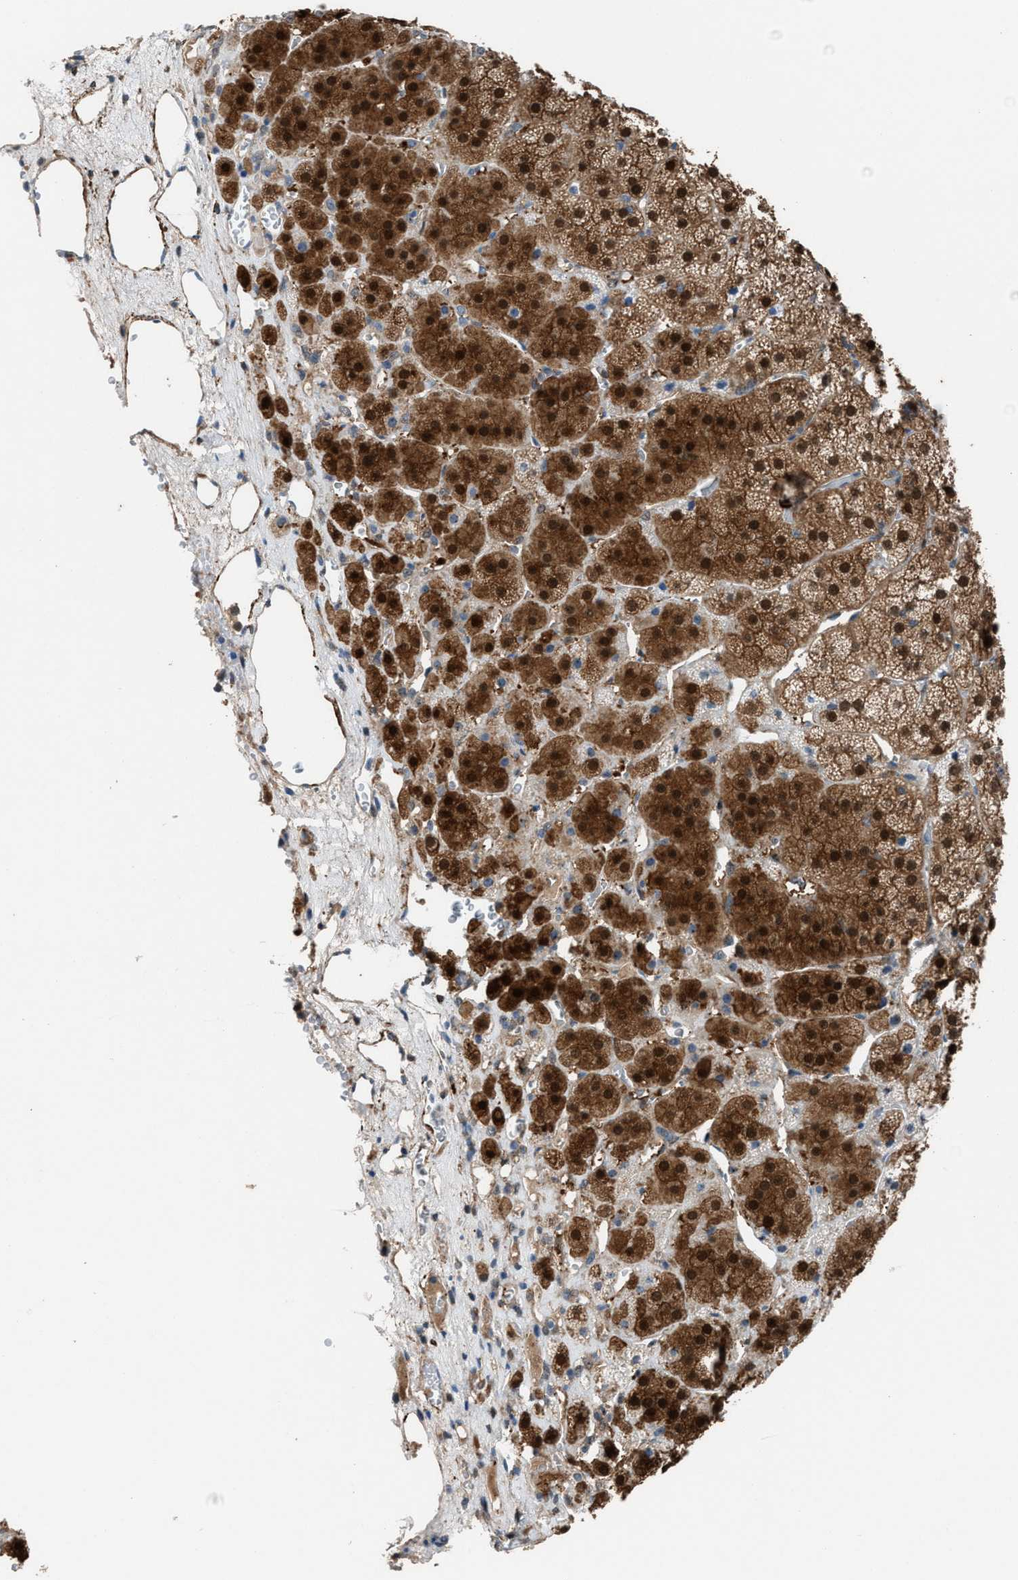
{"staining": {"intensity": "strong", "quantity": ">75%", "location": "cytoplasmic/membranous,nuclear"}, "tissue": "adrenal gland", "cell_type": "Glandular cells", "image_type": "normal", "snomed": [{"axis": "morphology", "description": "Normal tissue, NOS"}, {"axis": "topography", "description": "Adrenal gland"}], "caption": "Immunohistochemistry histopathology image of normal adrenal gland stained for a protein (brown), which displays high levels of strong cytoplasmic/membranous,nuclear staining in about >75% of glandular cells.", "gene": "NQO2", "patient": {"sex": "female", "age": 44}}